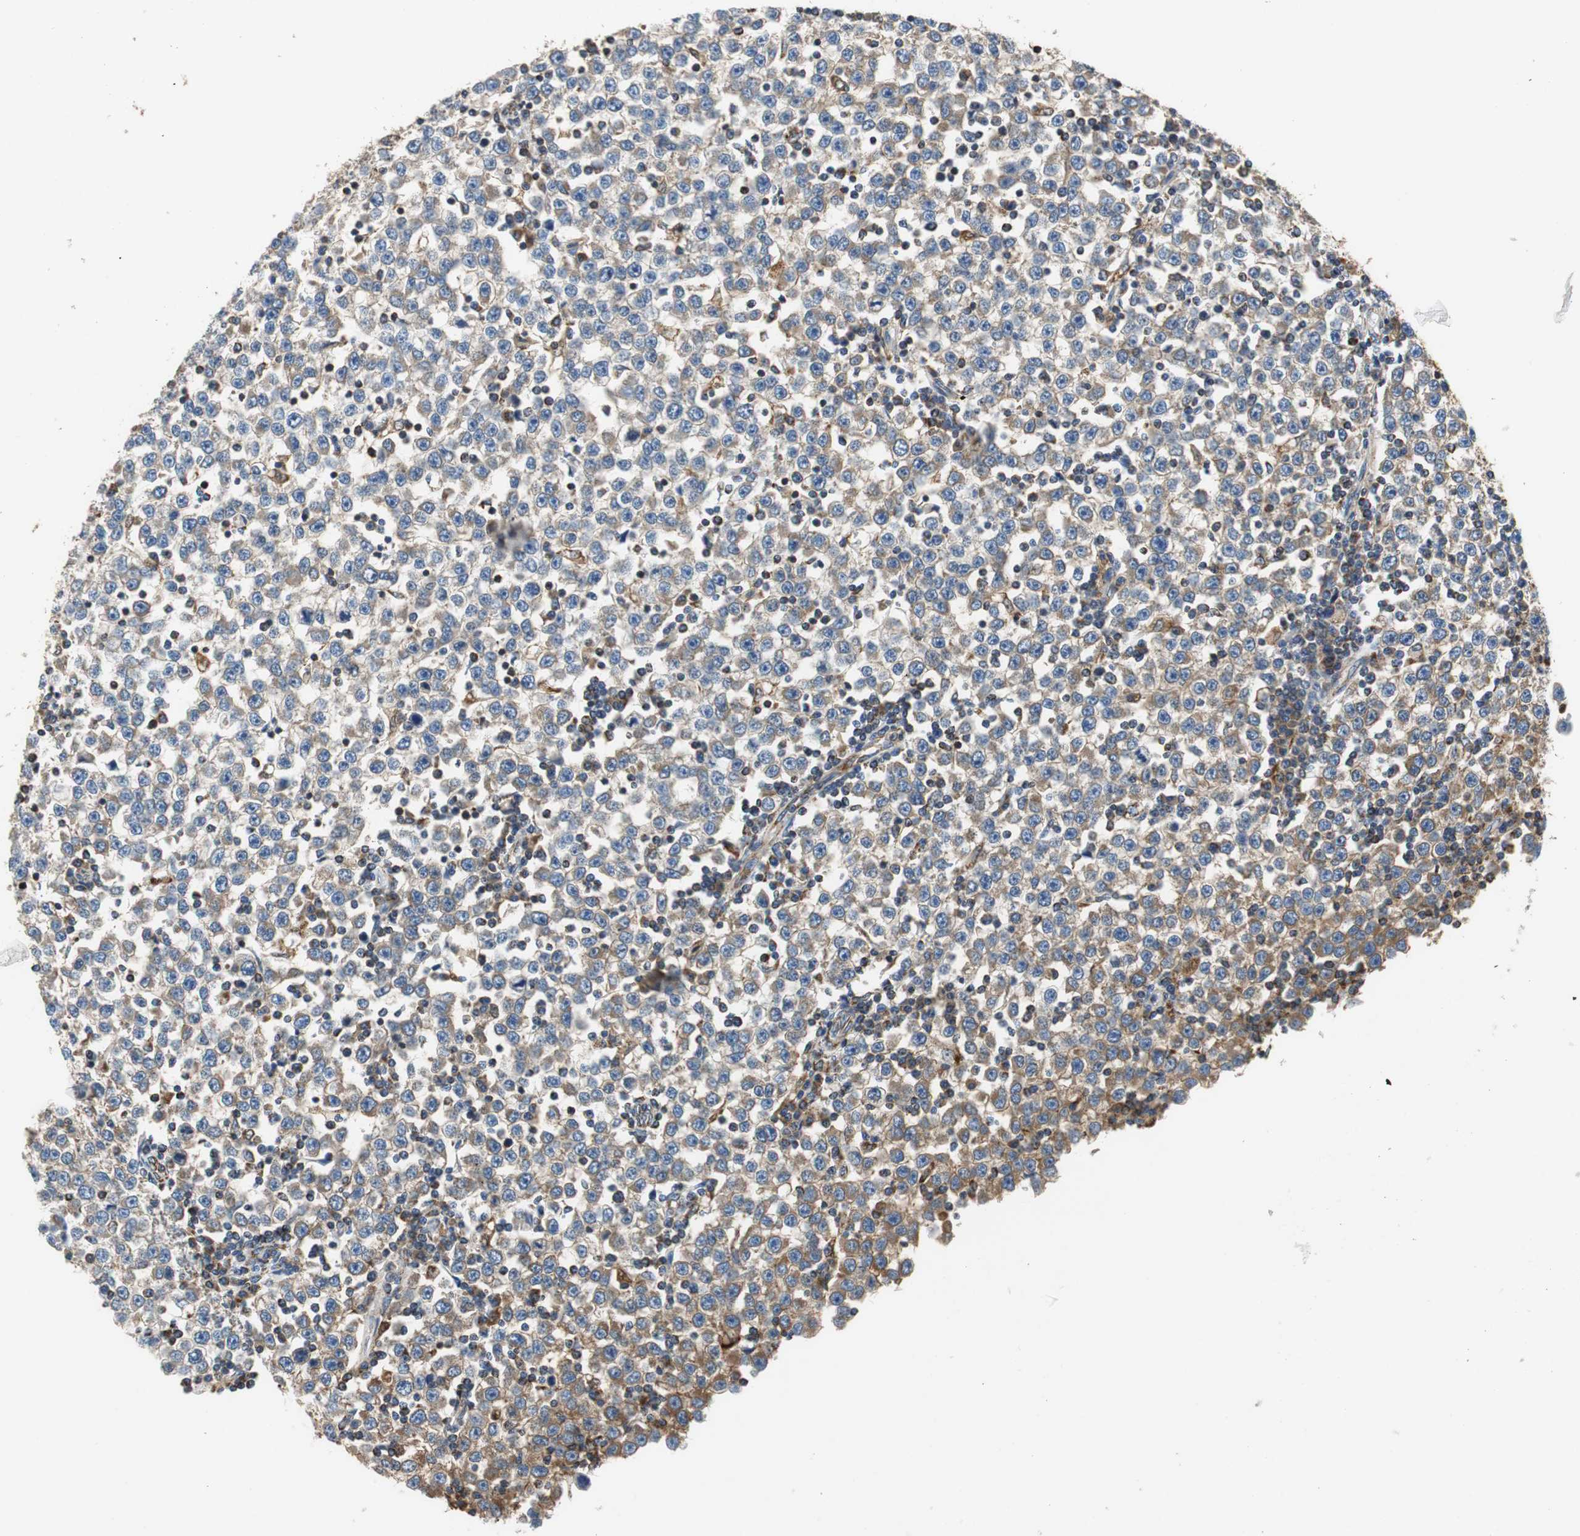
{"staining": {"intensity": "moderate", "quantity": ">75%", "location": "cytoplasmic/membranous"}, "tissue": "testis cancer", "cell_type": "Tumor cells", "image_type": "cancer", "snomed": [{"axis": "morphology", "description": "Seminoma, NOS"}, {"axis": "topography", "description": "Testis"}], "caption": "Testis cancer stained with immunohistochemistry (IHC) demonstrates moderate cytoplasmic/membranous expression in approximately >75% of tumor cells.", "gene": "GSTK1", "patient": {"sex": "male", "age": 65}}